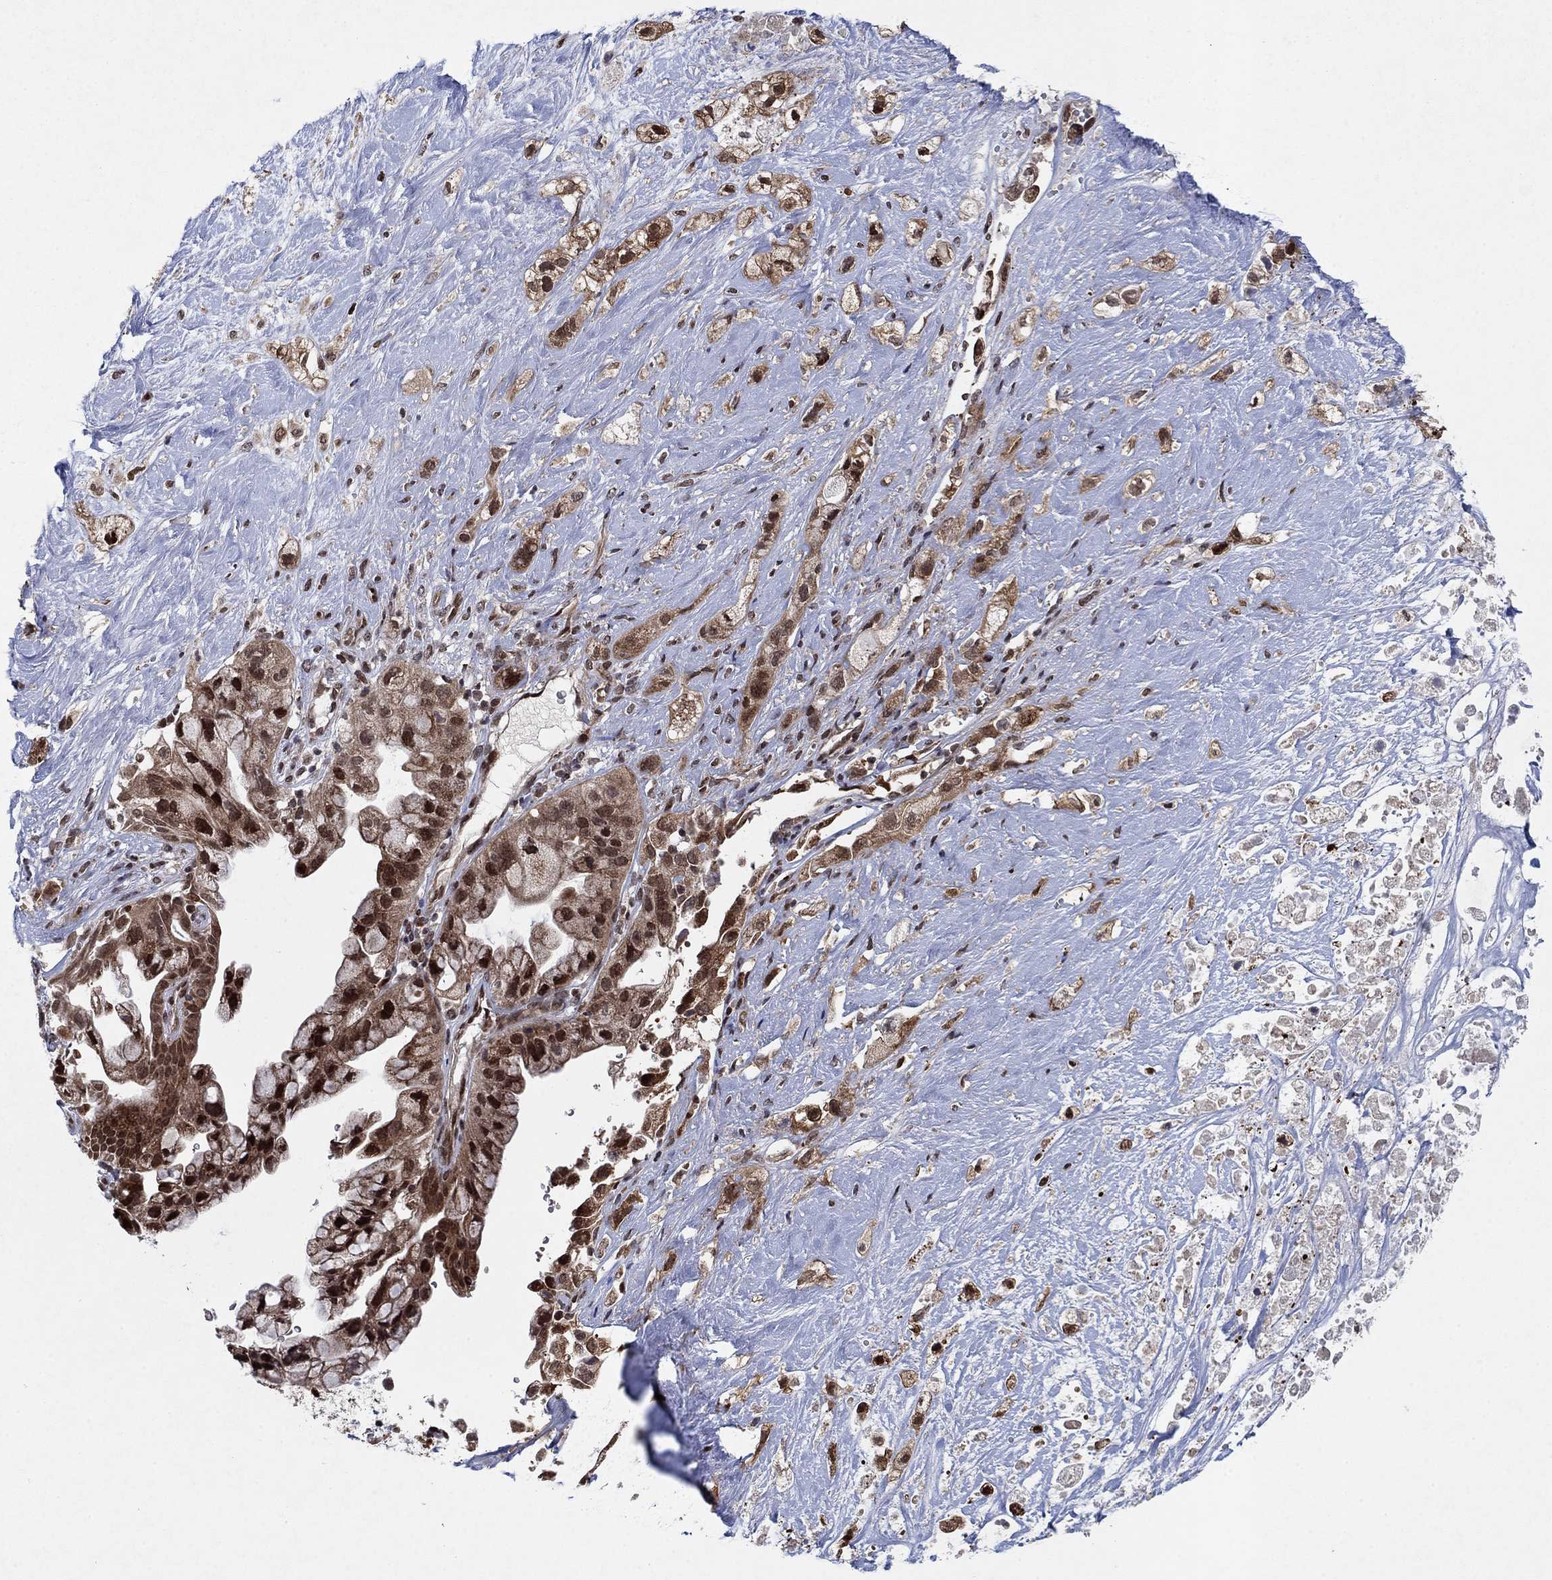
{"staining": {"intensity": "strong", "quantity": "25%-75%", "location": "cytoplasmic/membranous,nuclear"}, "tissue": "pancreatic cancer", "cell_type": "Tumor cells", "image_type": "cancer", "snomed": [{"axis": "morphology", "description": "Adenocarcinoma, NOS"}, {"axis": "topography", "description": "Pancreas"}], "caption": "Tumor cells show high levels of strong cytoplasmic/membranous and nuclear positivity in about 25%-75% of cells in human pancreatic adenocarcinoma. Nuclei are stained in blue.", "gene": "PRICKLE4", "patient": {"sex": "male", "age": 44}}